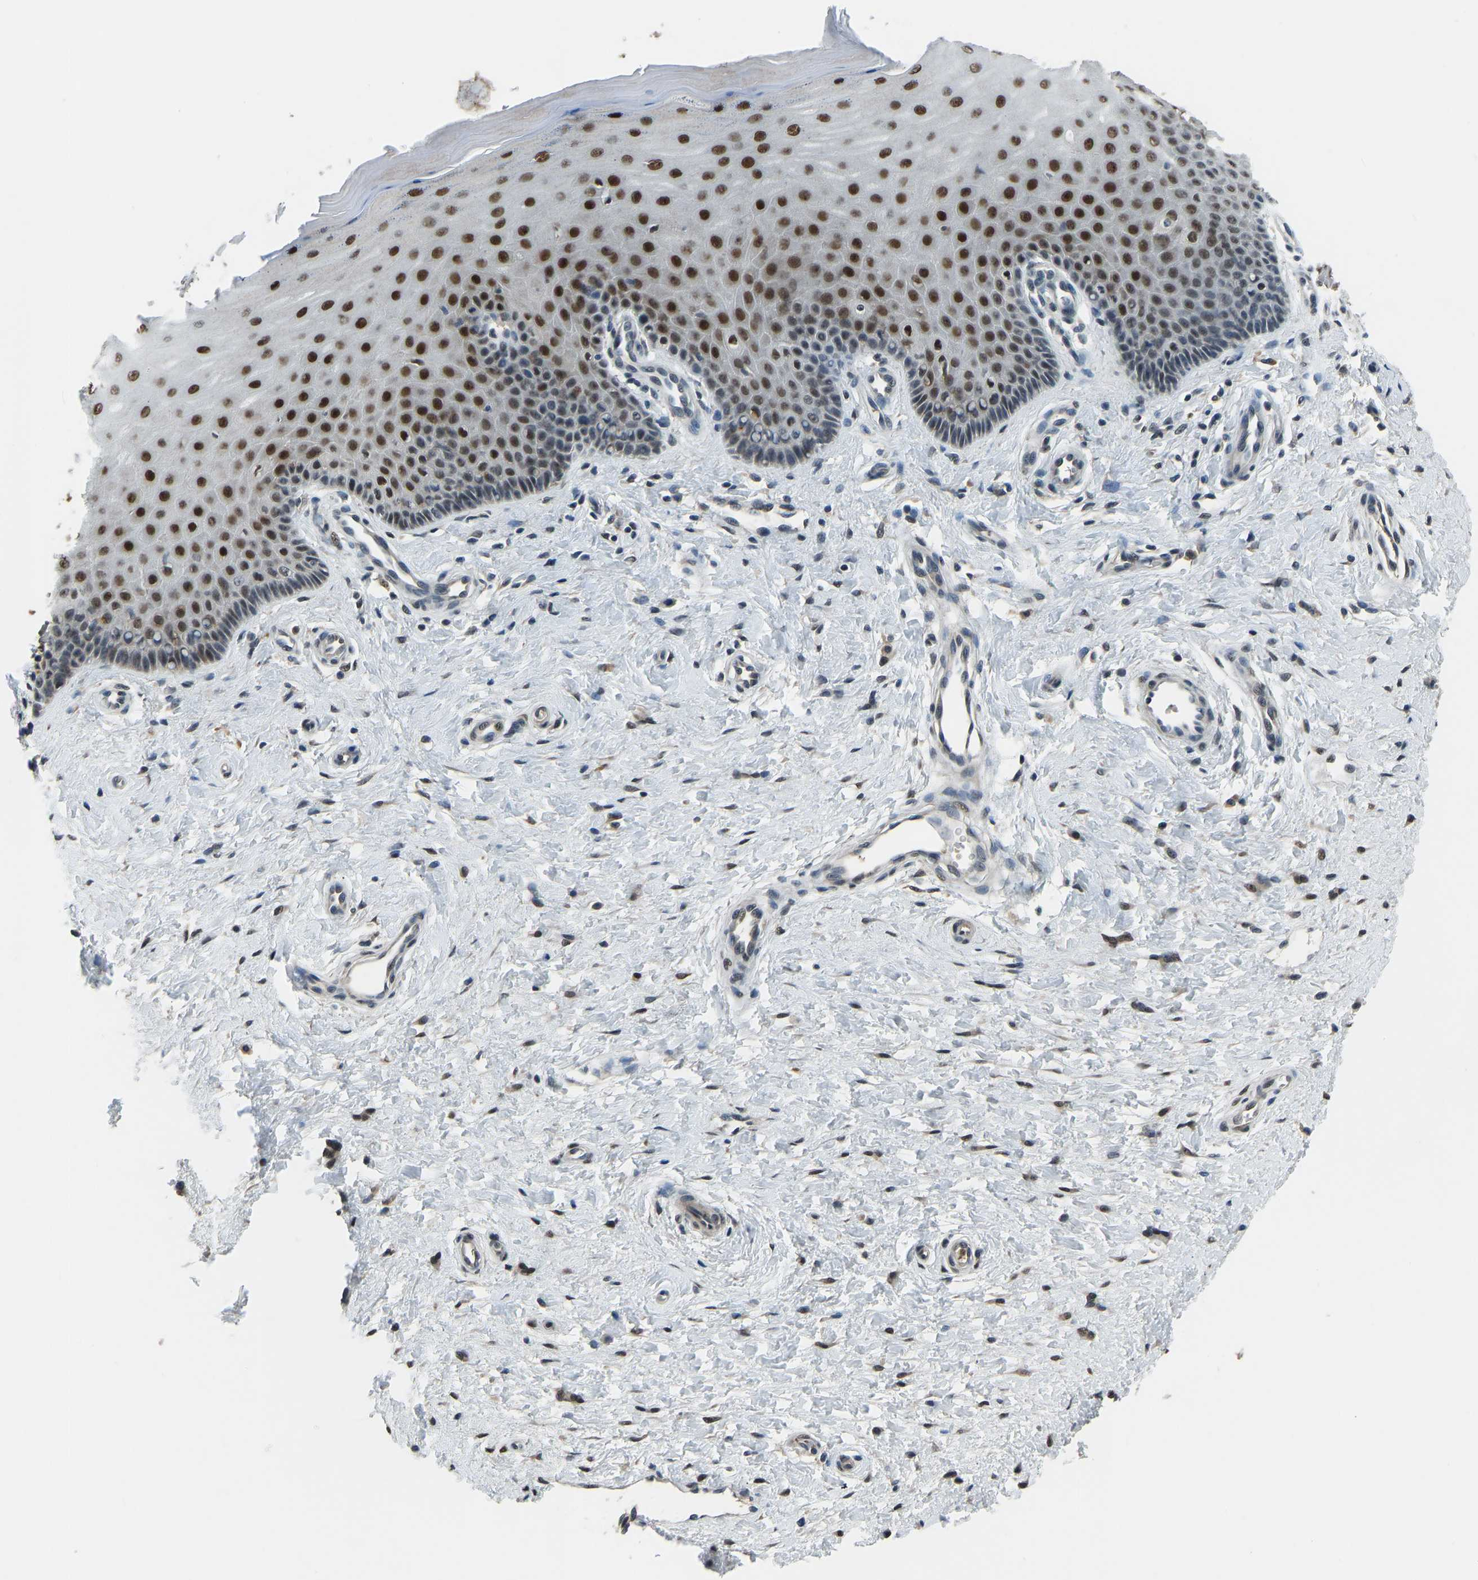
{"staining": {"intensity": "weak", "quantity": "<25%", "location": "cytoplasmic/membranous"}, "tissue": "cervix", "cell_type": "Glandular cells", "image_type": "normal", "snomed": [{"axis": "morphology", "description": "Normal tissue, NOS"}, {"axis": "topography", "description": "Cervix"}], "caption": "This image is of normal cervix stained with immunohistochemistry (IHC) to label a protein in brown with the nuclei are counter-stained blue. There is no positivity in glandular cells. Brightfield microscopy of immunohistochemistry (IHC) stained with DAB (brown) and hematoxylin (blue), captured at high magnification.", "gene": "FOS", "patient": {"sex": "female", "age": 55}}